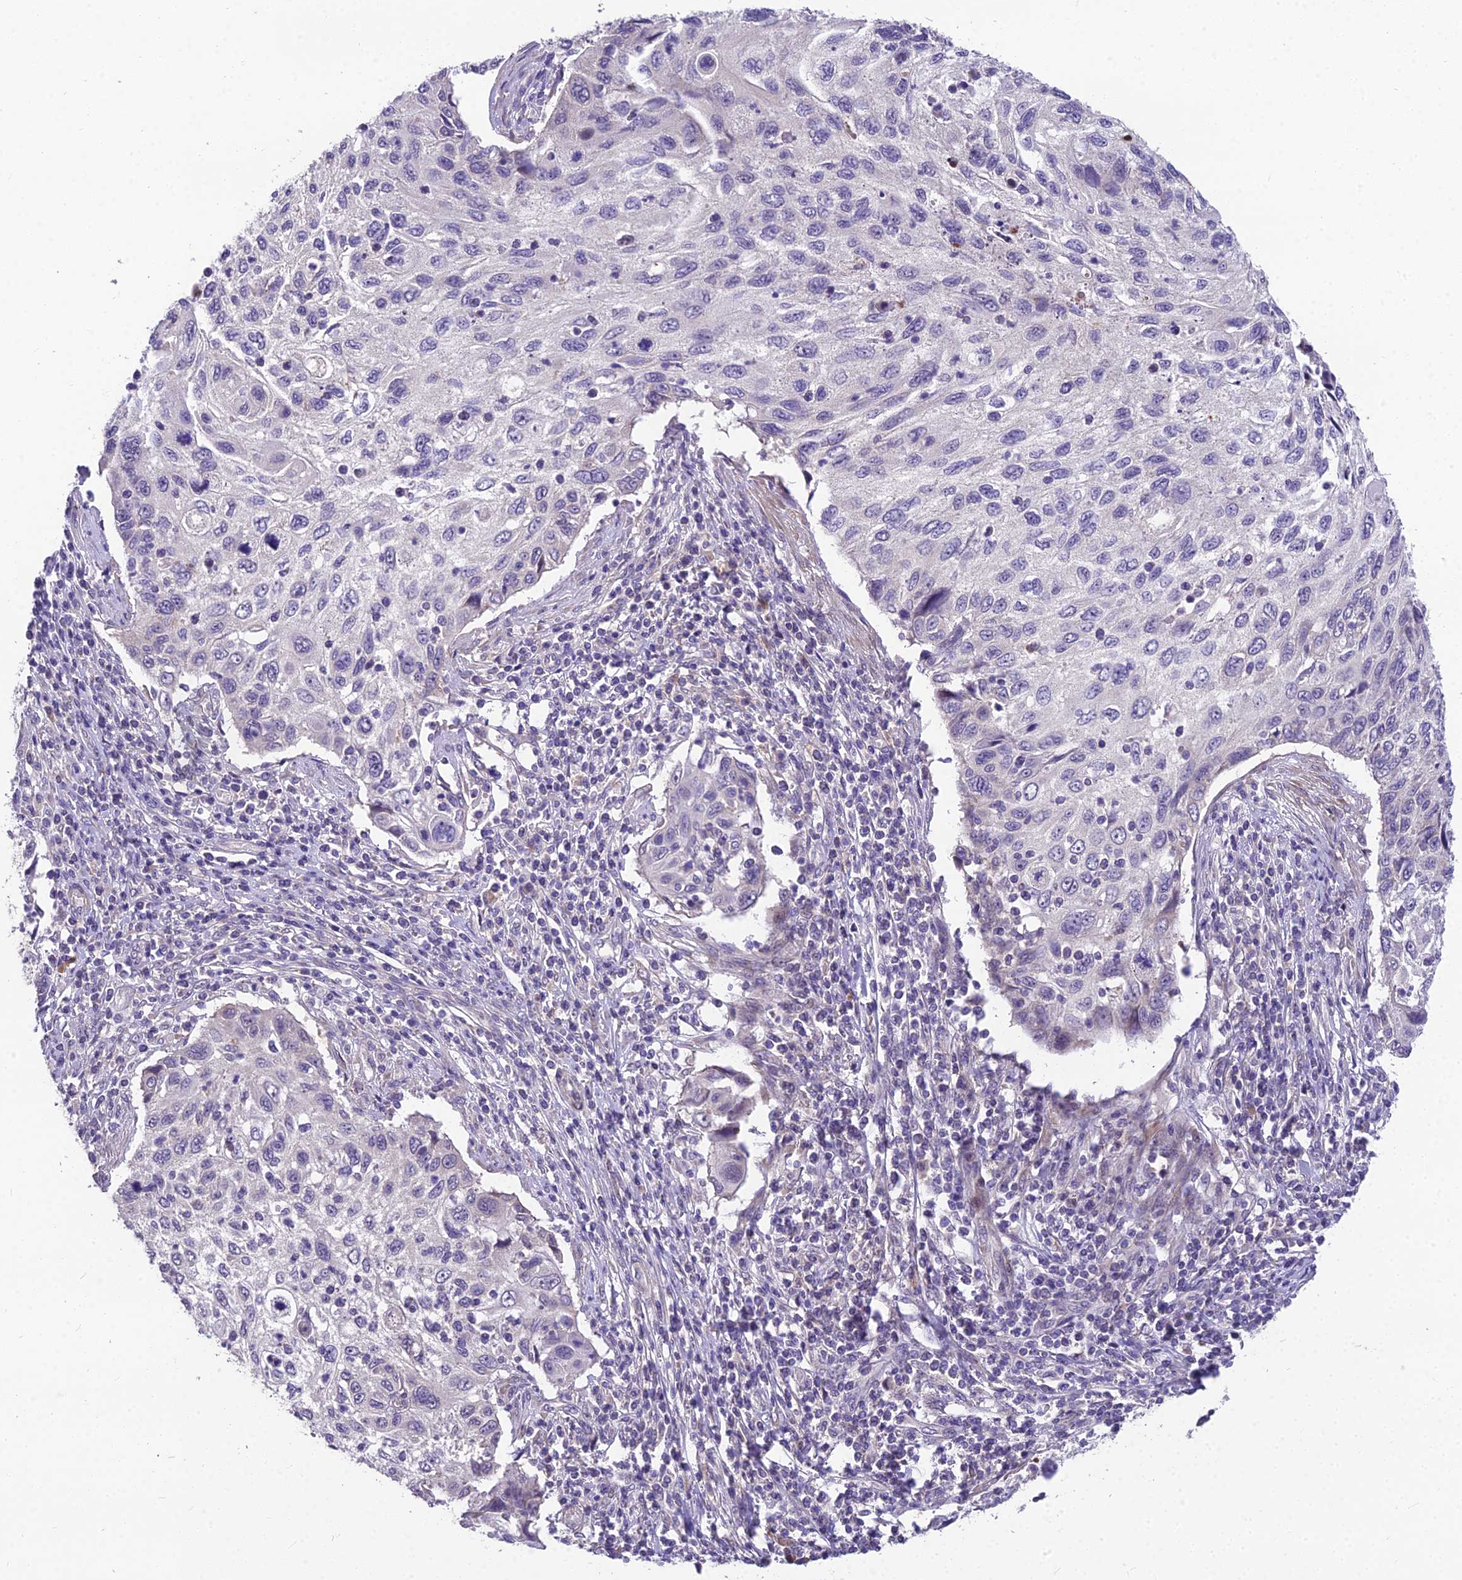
{"staining": {"intensity": "negative", "quantity": "none", "location": "none"}, "tissue": "cervical cancer", "cell_type": "Tumor cells", "image_type": "cancer", "snomed": [{"axis": "morphology", "description": "Squamous cell carcinoma, NOS"}, {"axis": "topography", "description": "Cervix"}], "caption": "Human cervical cancer (squamous cell carcinoma) stained for a protein using IHC reveals no staining in tumor cells.", "gene": "ZNF333", "patient": {"sex": "female", "age": 70}}